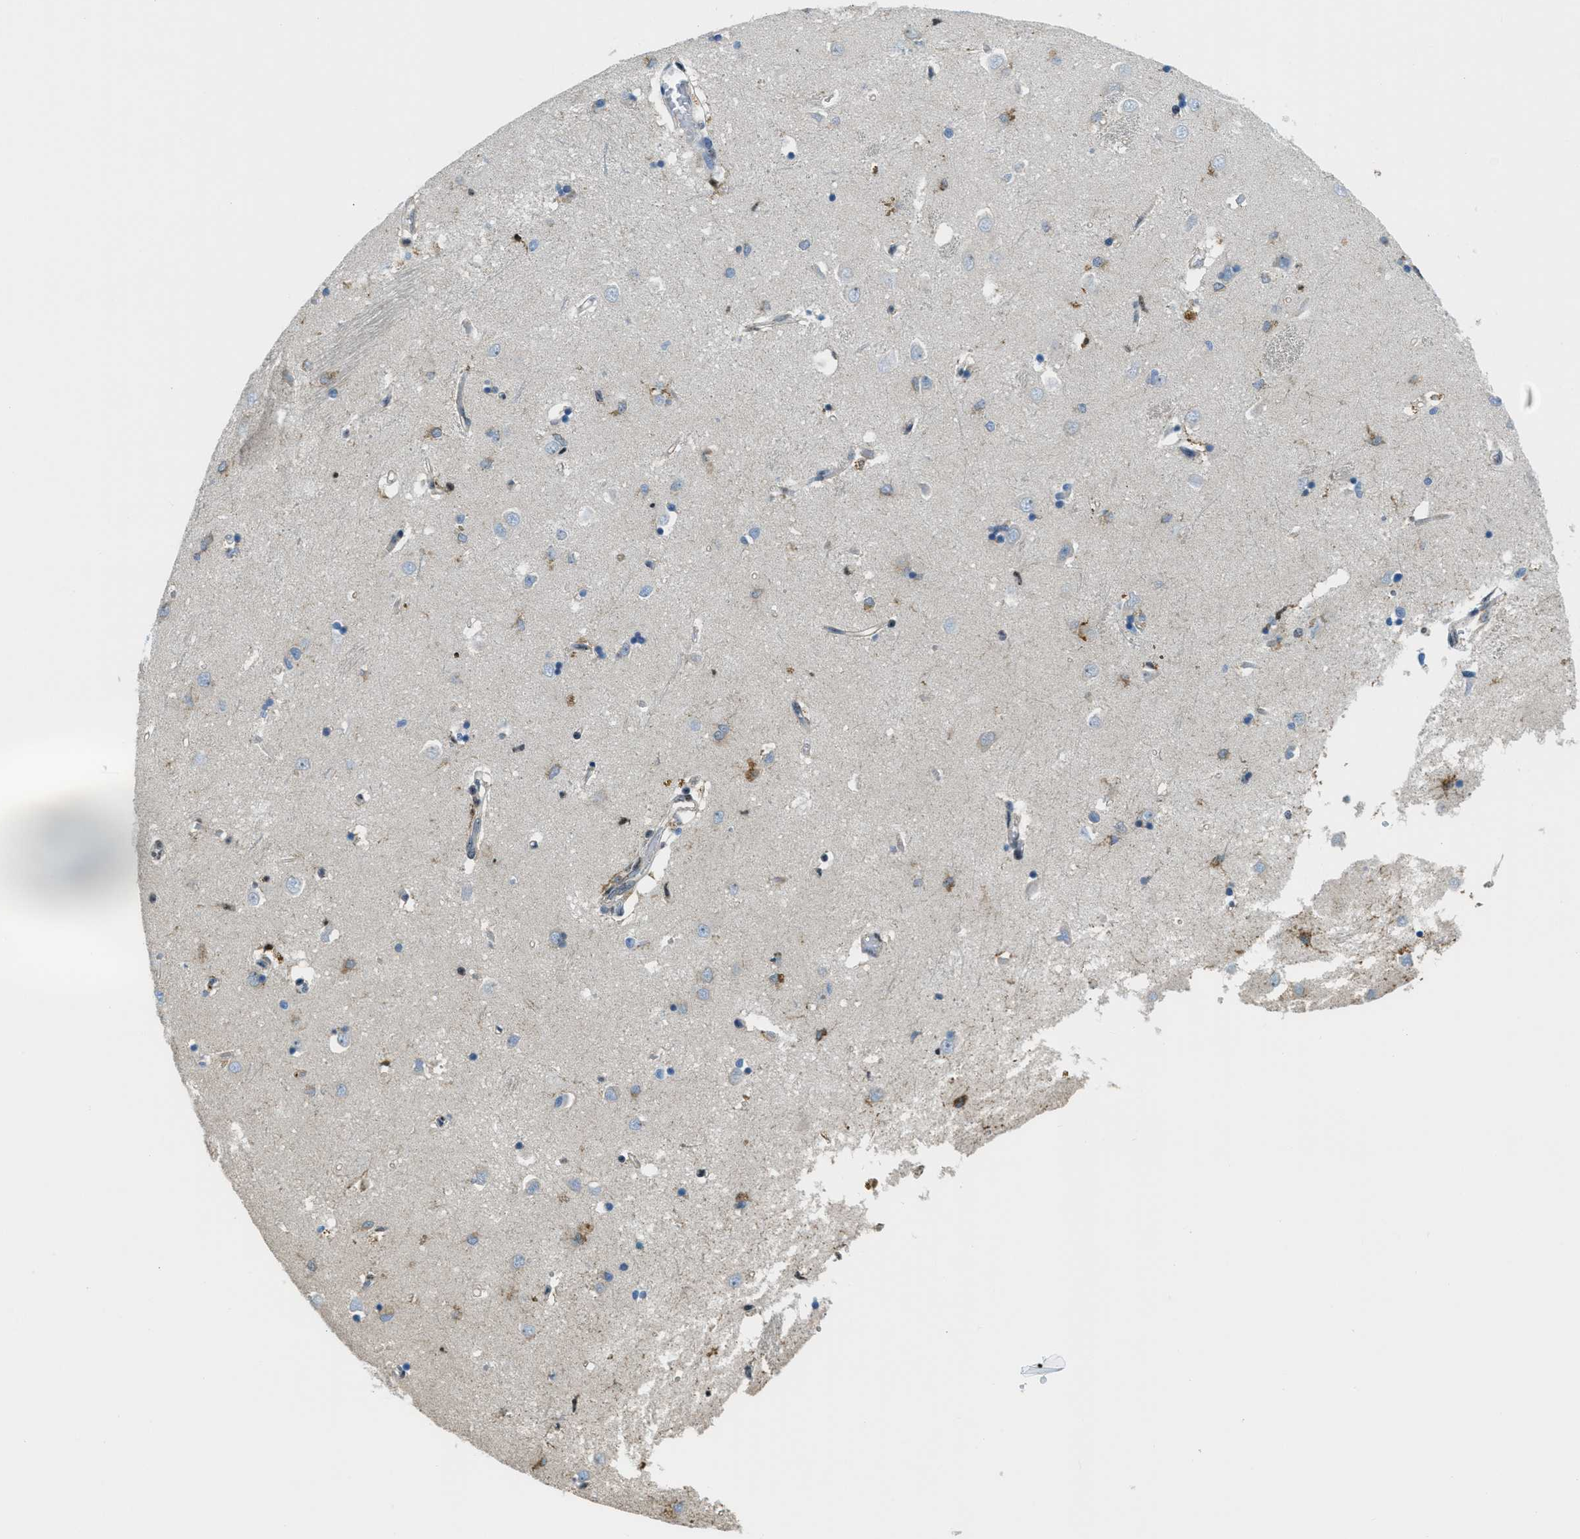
{"staining": {"intensity": "strong", "quantity": "25%-75%", "location": "nuclear"}, "tissue": "caudate", "cell_type": "Glial cells", "image_type": "normal", "snomed": [{"axis": "morphology", "description": "Normal tissue, NOS"}, {"axis": "topography", "description": "Lateral ventricle wall"}], "caption": "Immunohistochemistry image of benign caudate: human caudate stained using immunohistochemistry (IHC) displays high levels of strong protein expression localized specifically in the nuclear of glial cells, appearing as a nuclear brown color.", "gene": "SP100", "patient": {"sex": "female", "age": 19}}